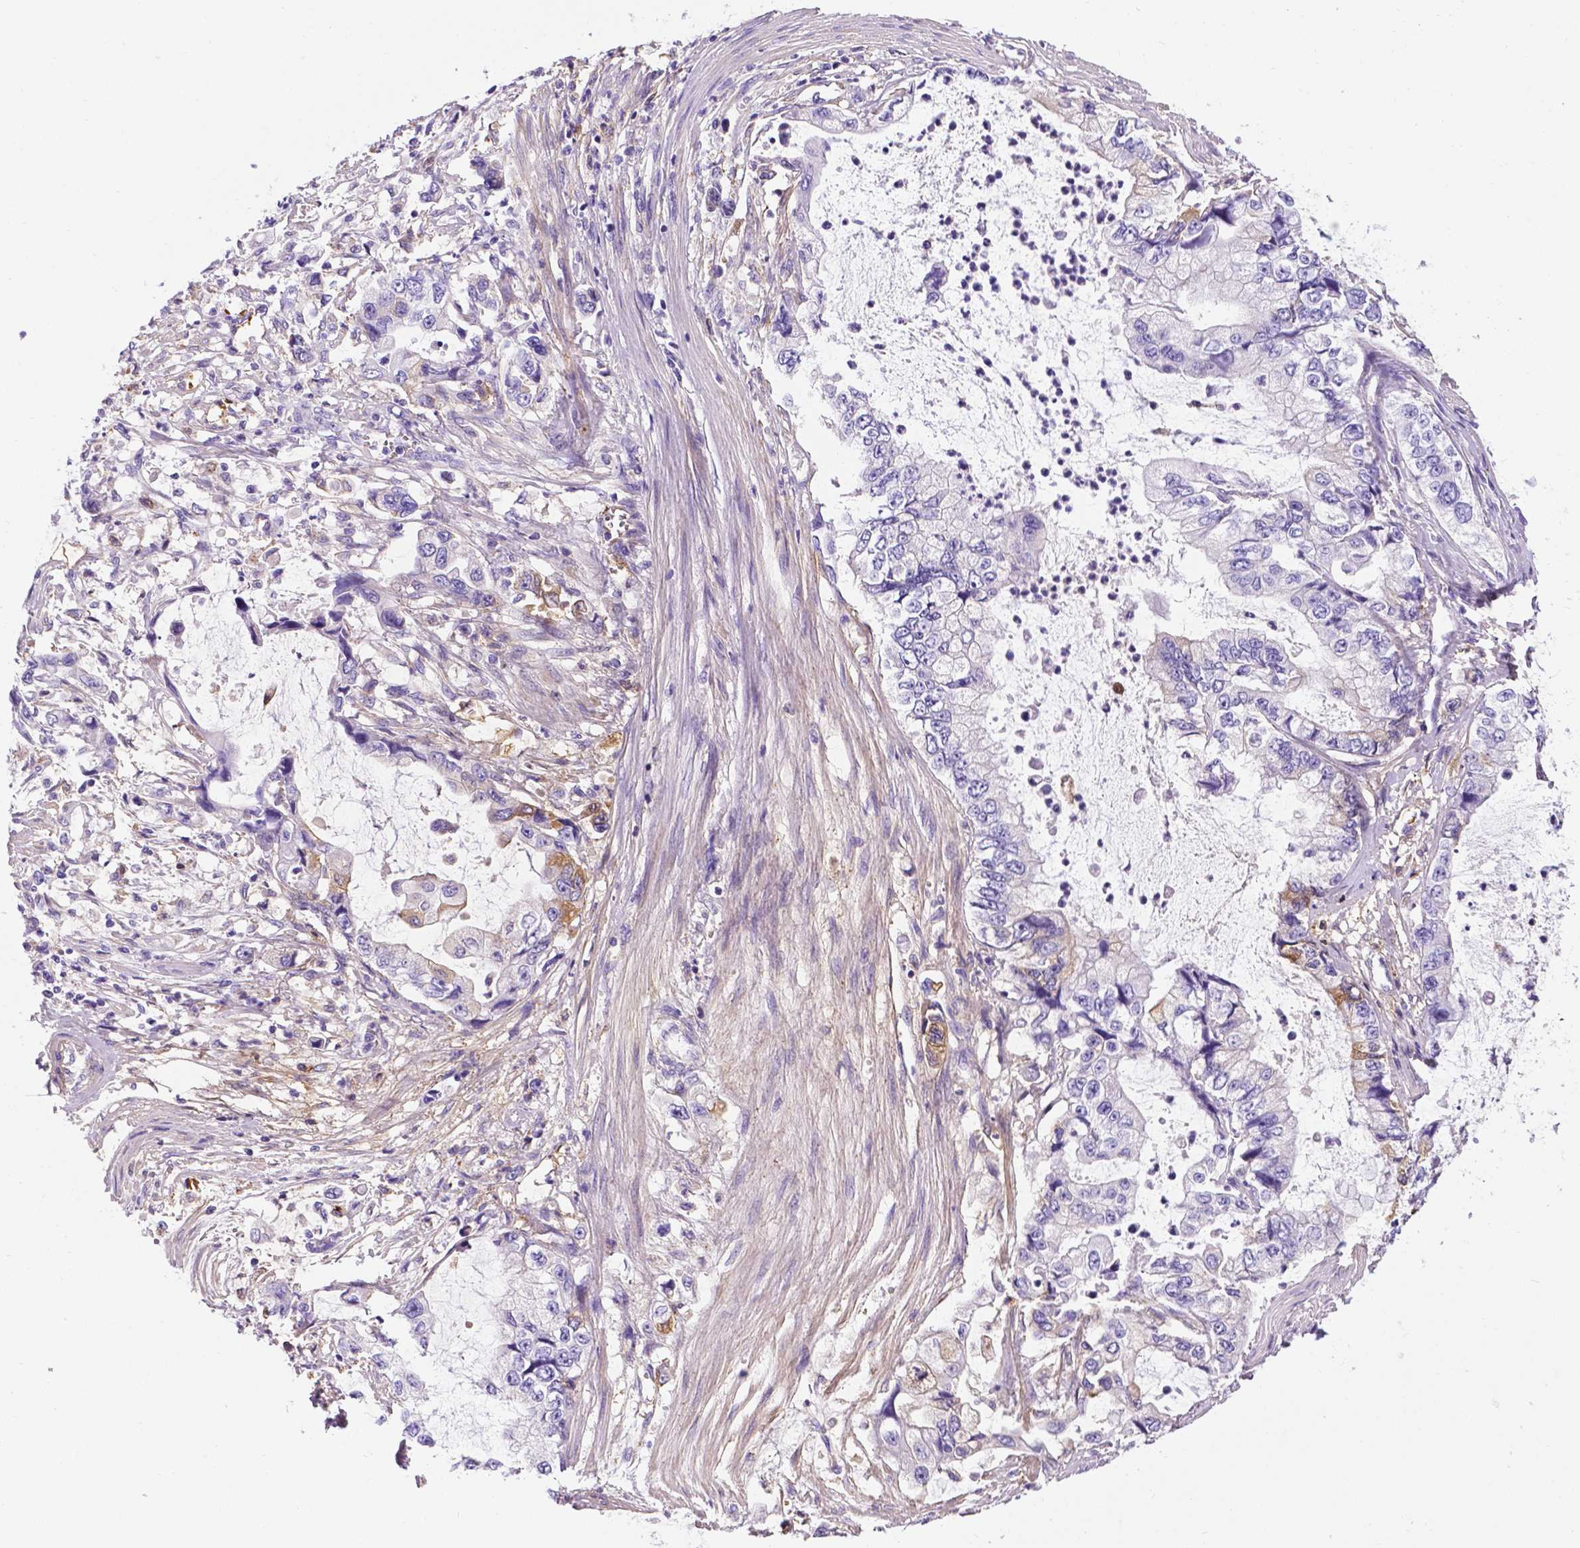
{"staining": {"intensity": "negative", "quantity": "none", "location": "none"}, "tissue": "stomach cancer", "cell_type": "Tumor cells", "image_type": "cancer", "snomed": [{"axis": "morphology", "description": "Adenocarcinoma, NOS"}, {"axis": "topography", "description": "Pancreas"}, {"axis": "topography", "description": "Stomach, upper"}, {"axis": "topography", "description": "Stomach"}], "caption": "This histopathology image is of stomach cancer stained with immunohistochemistry (IHC) to label a protein in brown with the nuclei are counter-stained blue. There is no positivity in tumor cells.", "gene": "APOE", "patient": {"sex": "male", "age": 77}}